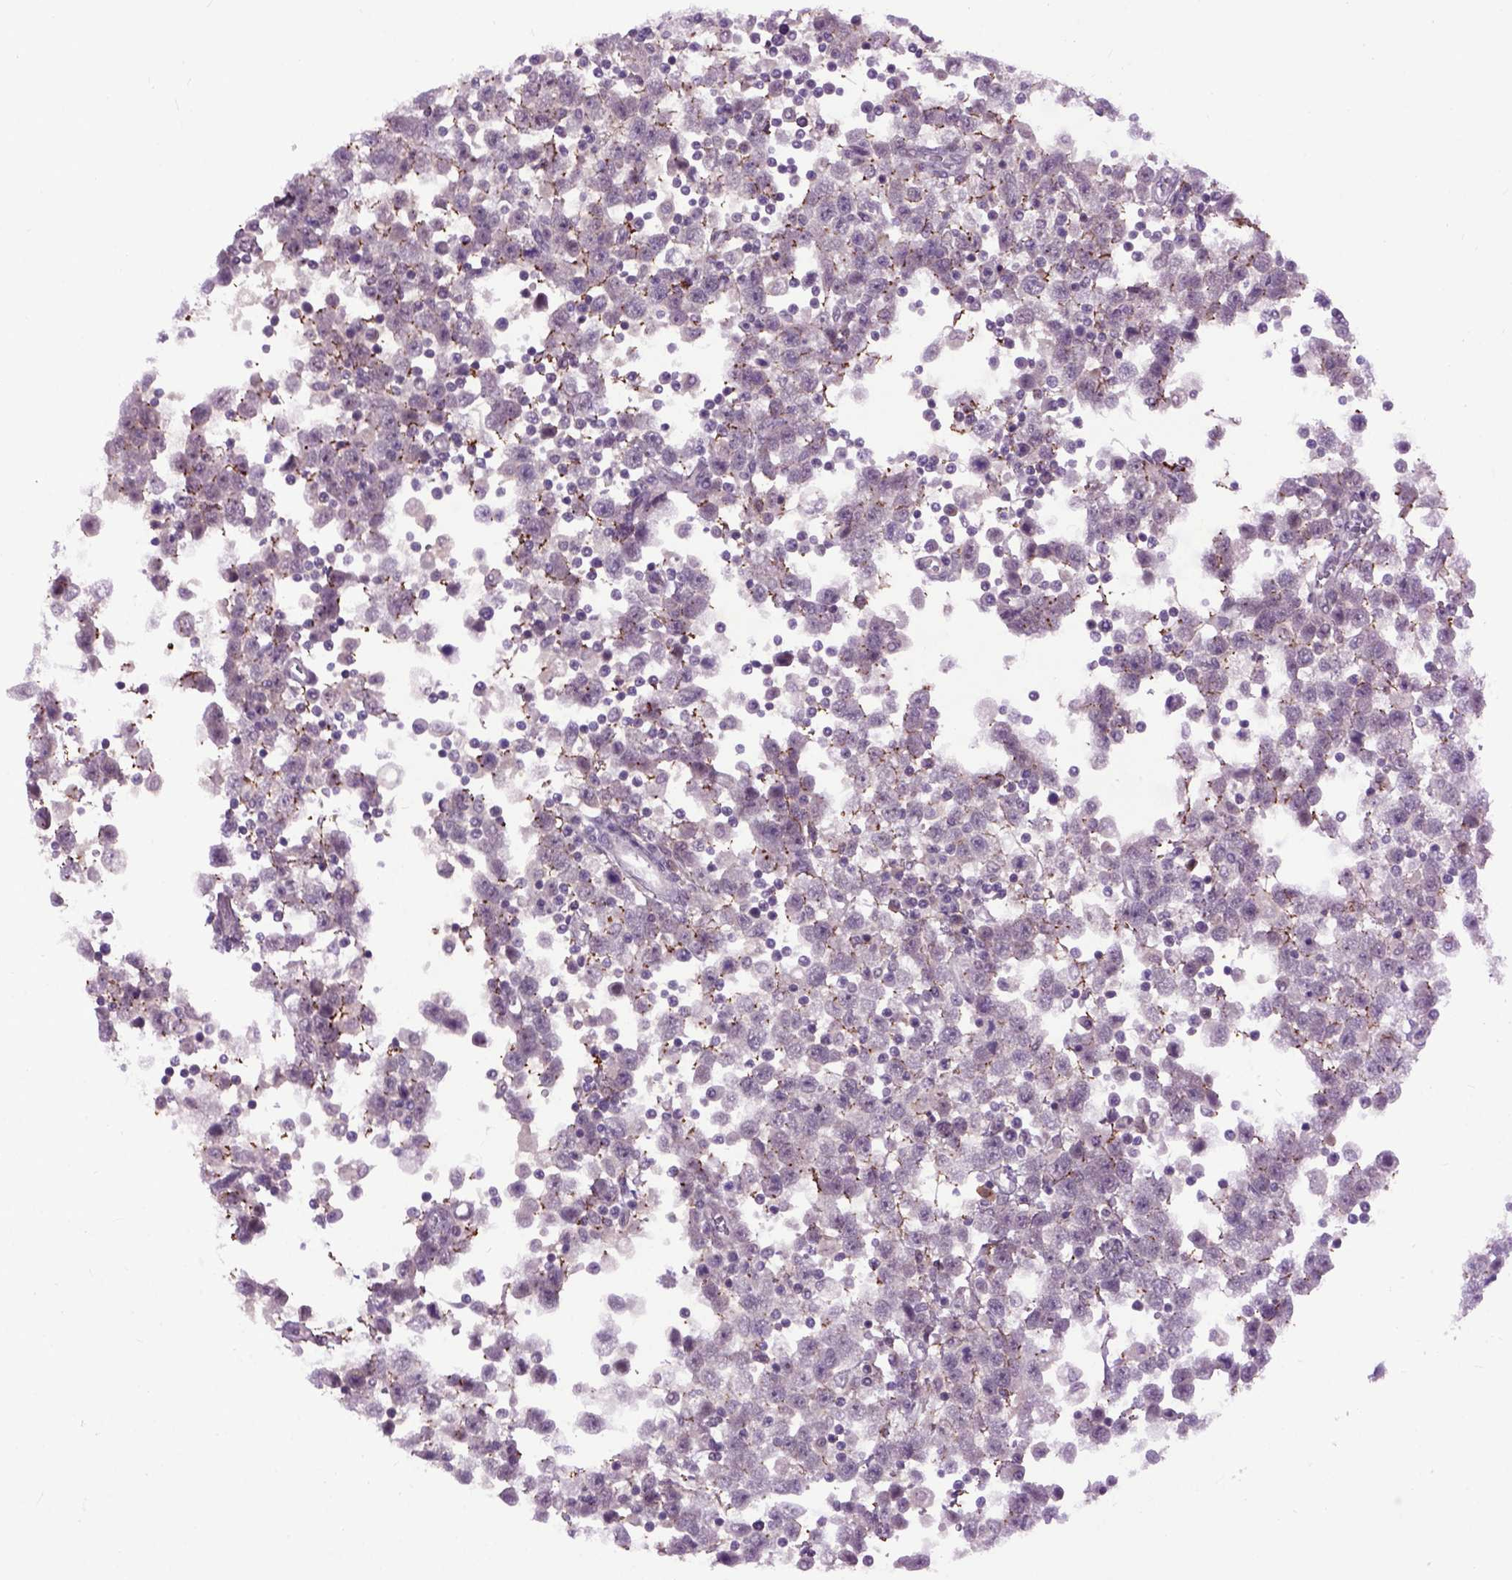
{"staining": {"intensity": "negative", "quantity": "none", "location": "none"}, "tissue": "testis cancer", "cell_type": "Tumor cells", "image_type": "cancer", "snomed": [{"axis": "morphology", "description": "Seminoma, NOS"}, {"axis": "topography", "description": "Testis"}], "caption": "Seminoma (testis) was stained to show a protein in brown. There is no significant staining in tumor cells.", "gene": "EMILIN3", "patient": {"sex": "male", "age": 34}}